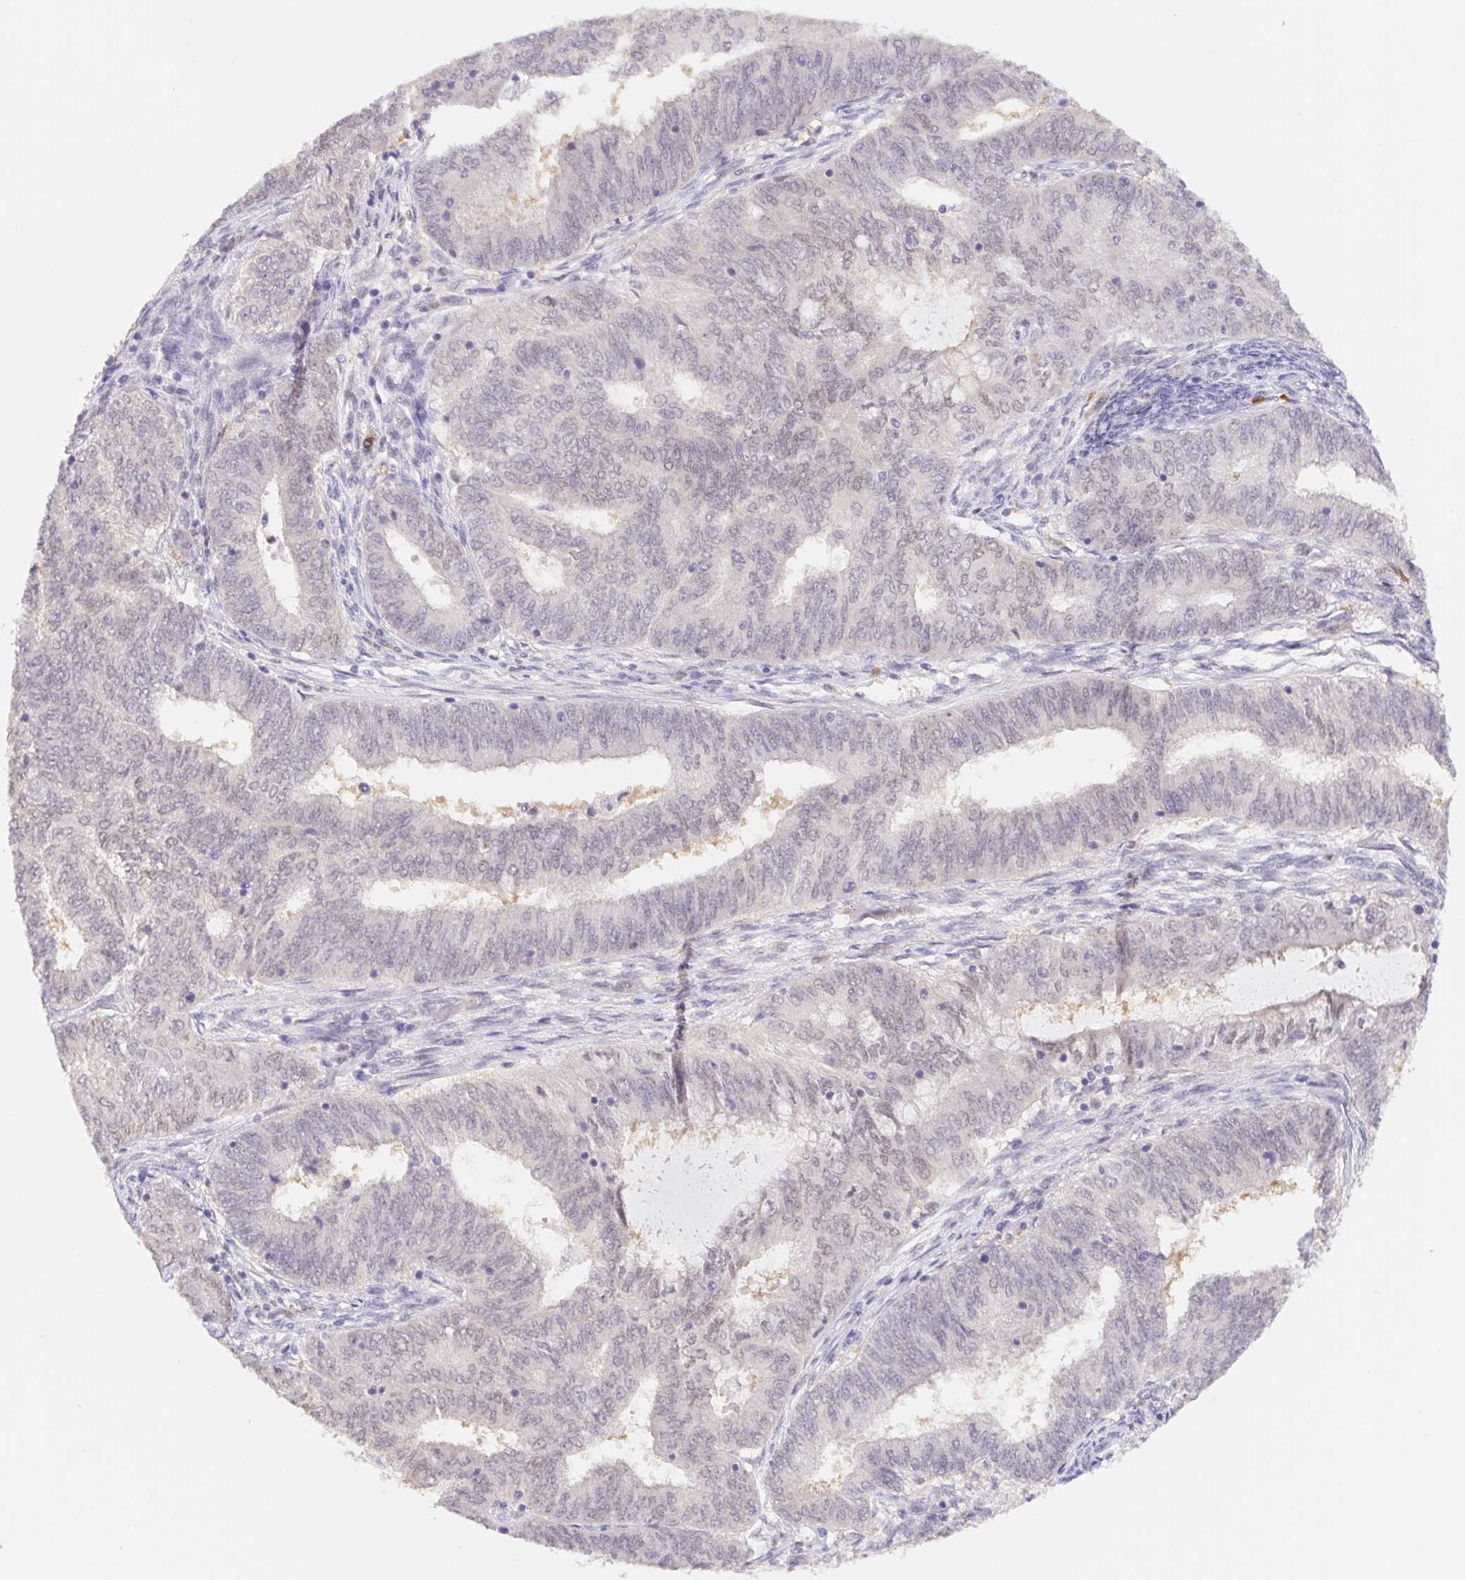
{"staining": {"intensity": "weak", "quantity": "<25%", "location": "nuclear"}, "tissue": "endometrial cancer", "cell_type": "Tumor cells", "image_type": "cancer", "snomed": [{"axis": "morphology", "description": "Adenocarcinoma, NOS"}, {"axis": "topography", "description": "Endometrium"}], "caption": "This is an immunohistochemistry (IHC) image of endometrial cancer. There is no staining in tumor cells.", "gene": "L3MBTL4", "patient": {"sex": "female", "age": 62}}